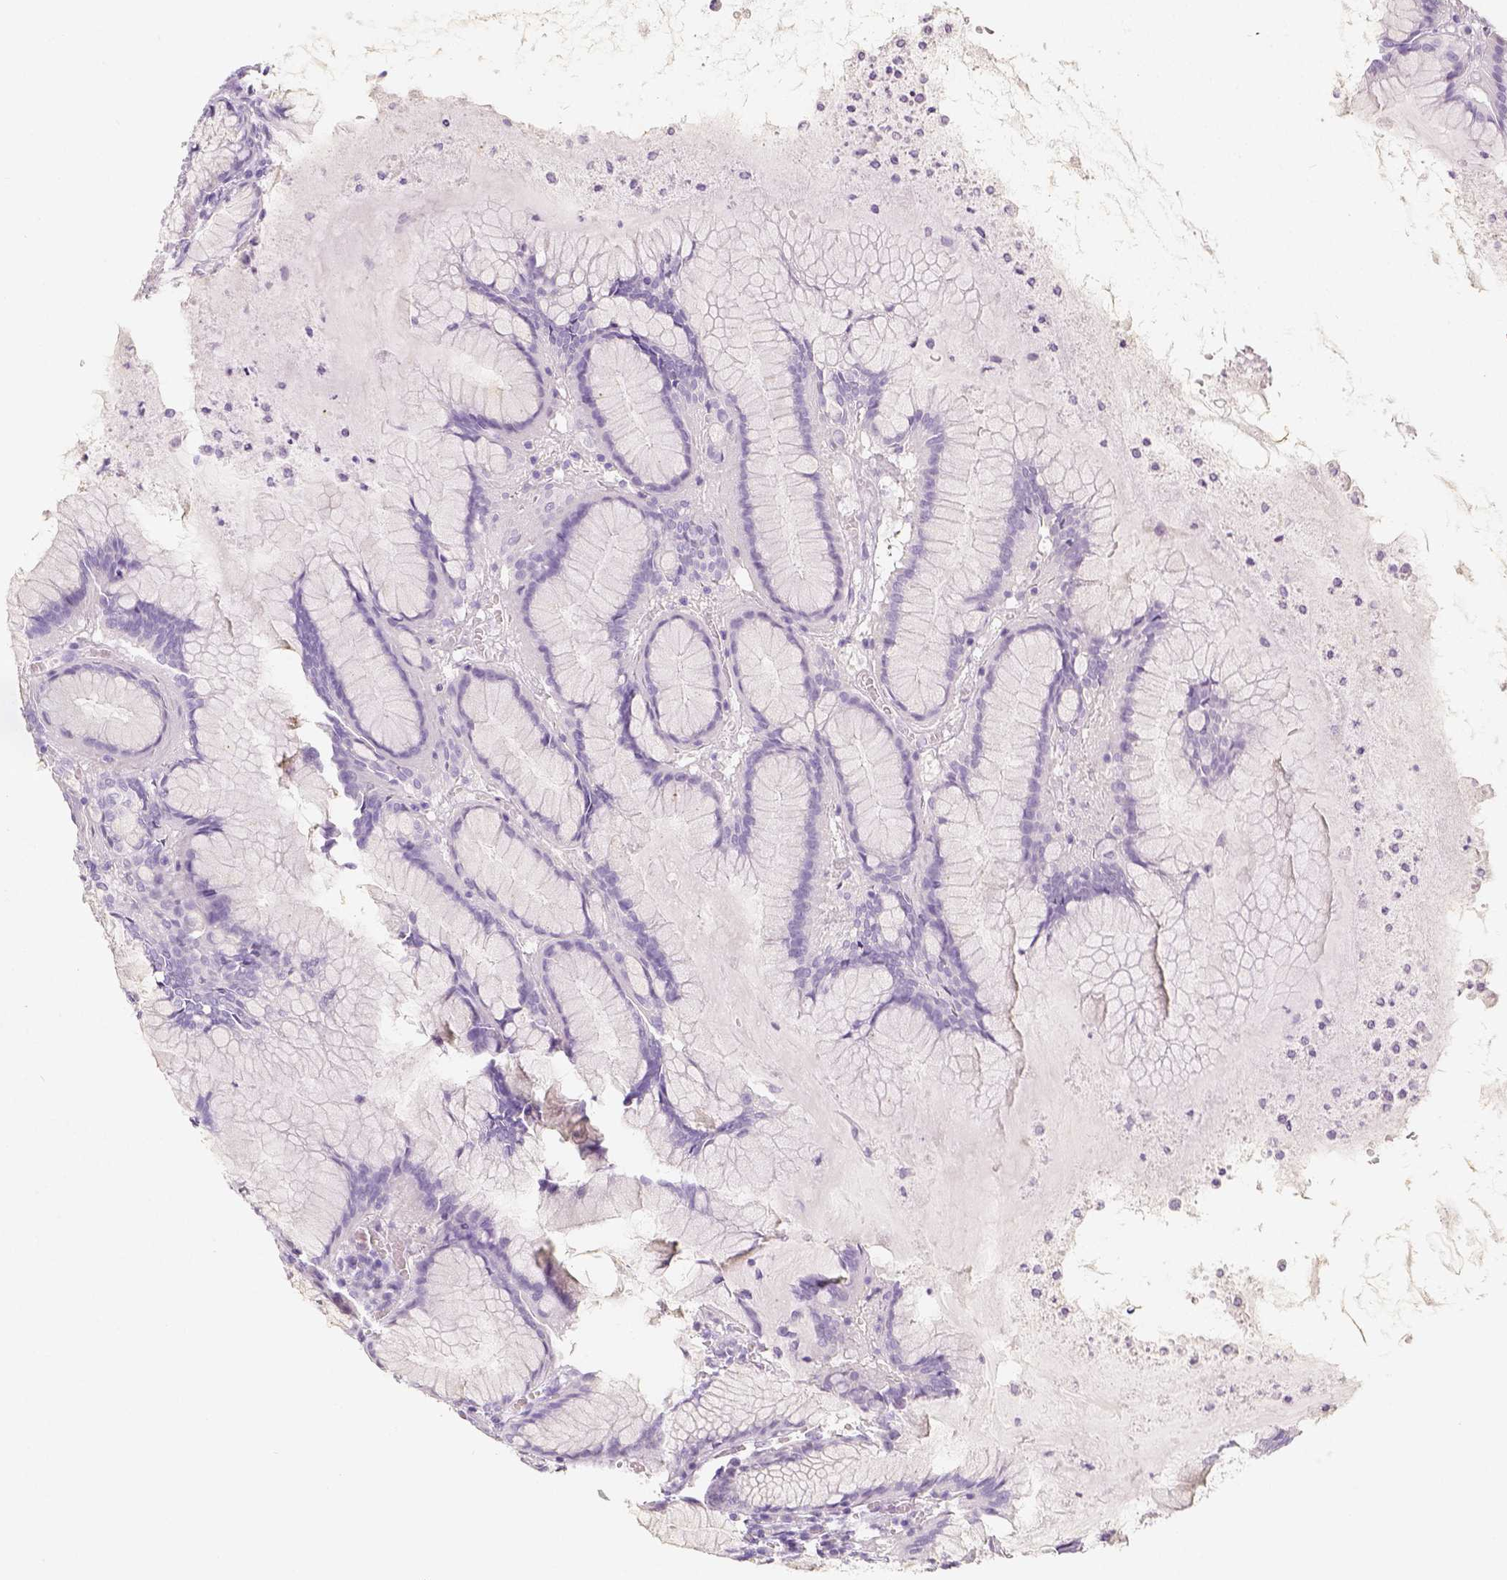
{"staining": {"intensity": "negative", "quantity": "none", "location": "none"}, "tissue": "stomach", "cell_type": "Glandular cells", "image_type": "normal", "snomed": [{"axis": "morphology", "description": "Normal tissue, NOS"}, {"axis": "topography", "description": "Stomach"}], "caption": "High magnification brightfield microscopy of benign stomach stained with DAB (brown) and counterstained with hematoxylin (blue): glandular cells show no significant staining. (DAB (3,3'-diaminobenzidine) immunohistochemistry with hematoxylin counter stain).", "gene": "NECAB2", "patient": {"sex": "male", "age": 55}}